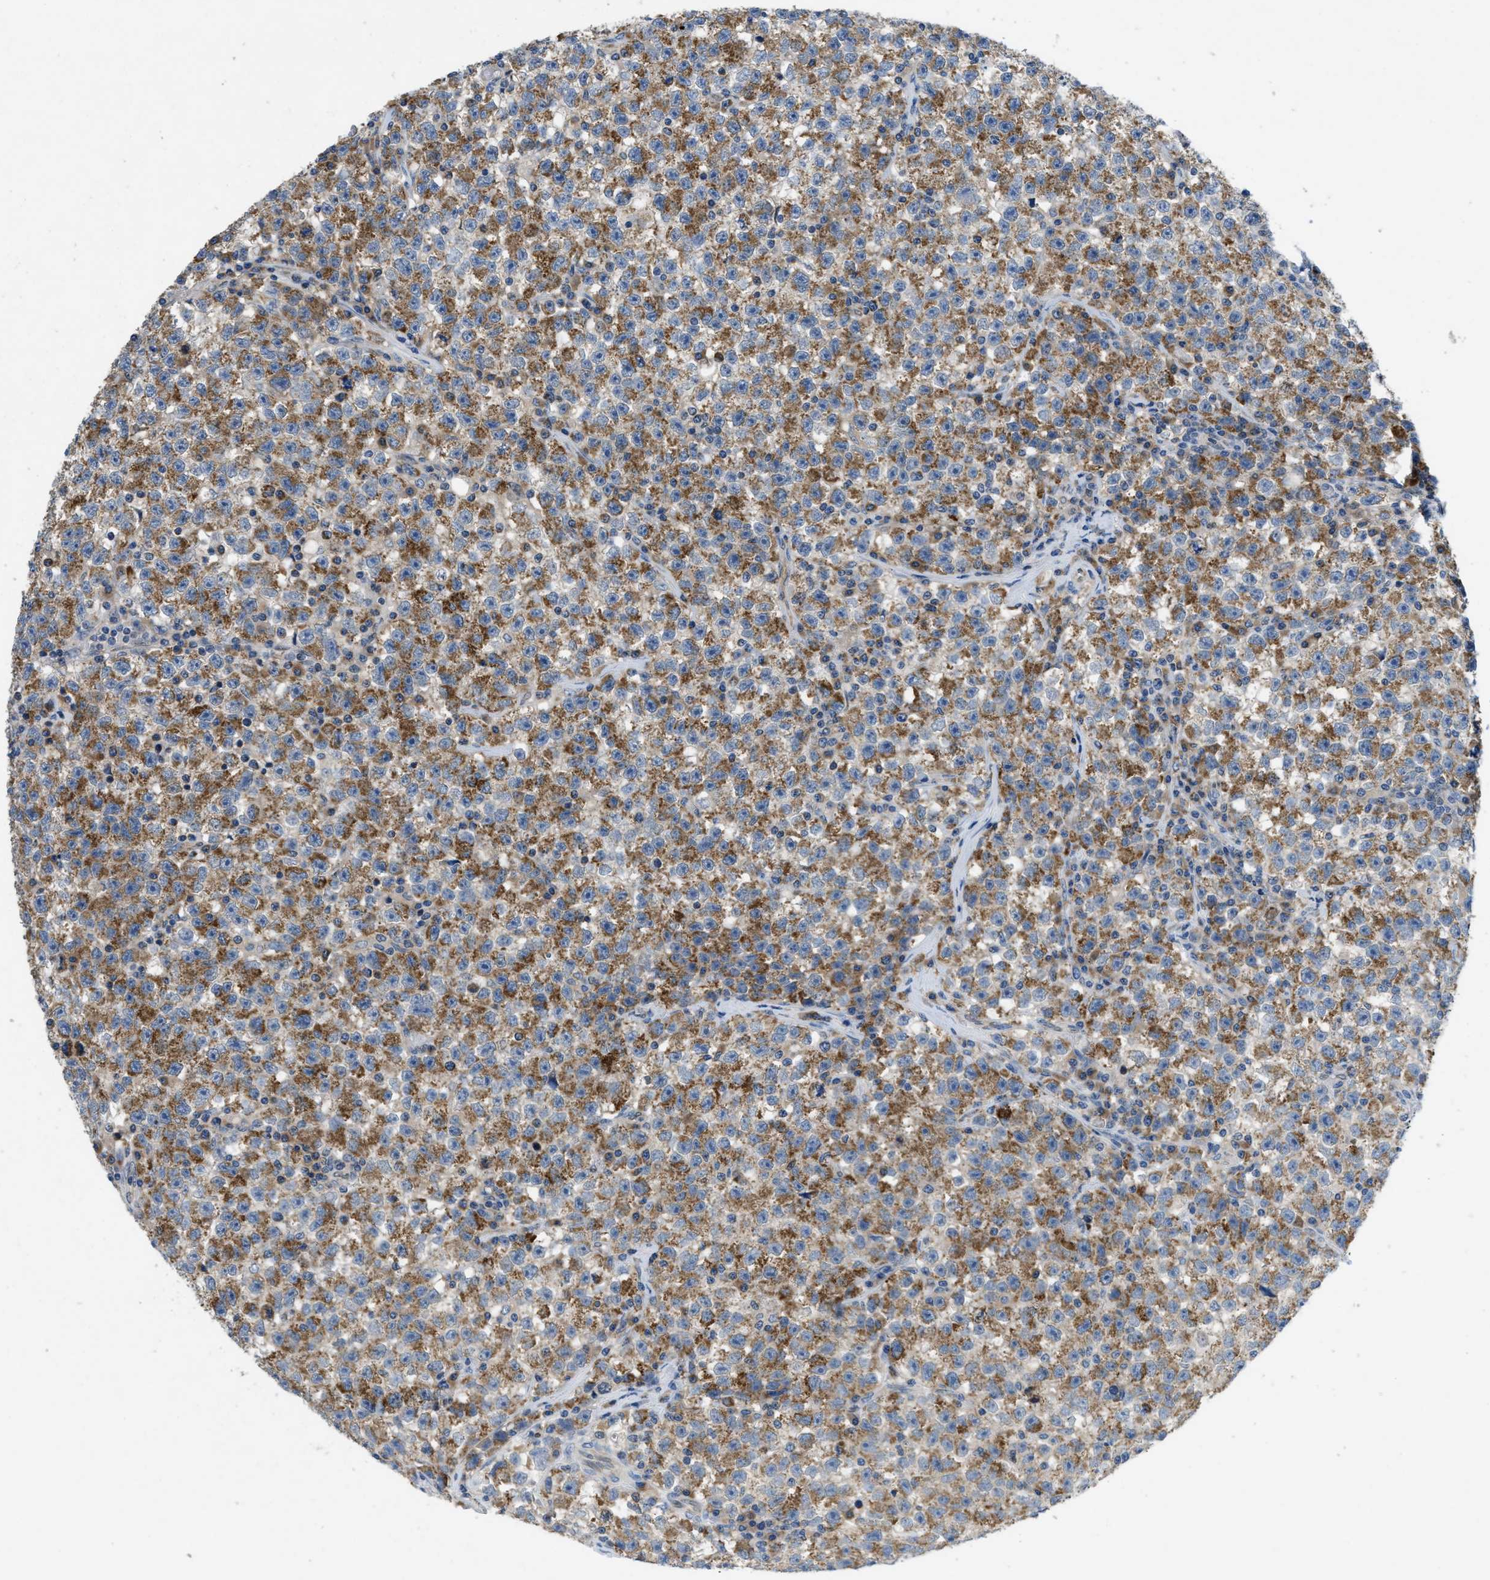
{"staining": {"intensity": "moderate", "quantity": ">75%", "location": "cytoplasmic/membranous"}, "tissue": "testis cancer", "cell_type": "Tumor cells", "image_type": "cancer", "snomed": [{"axis": "morphology", "description": "Seminoma, NOS"}, {"axis": "topography", "description": "Testis"}], "caption": "Immunohistochemistry (IHC) (DAB (3,3'-diaminobenzidine)) staining of human testis cancer demonstrates moderate cytoplasmic/membranous protein positivity in approximately >75% of tumor cells. The staining was performed using DAB (3,3'-diaminobenzidine) to visualize the protein expression in brown, while the nuclei were stained in blue with hematoxylin (Magnification: 20x).", "gene": "PNKD", "patient": {"sex": "male", "age": 22}}